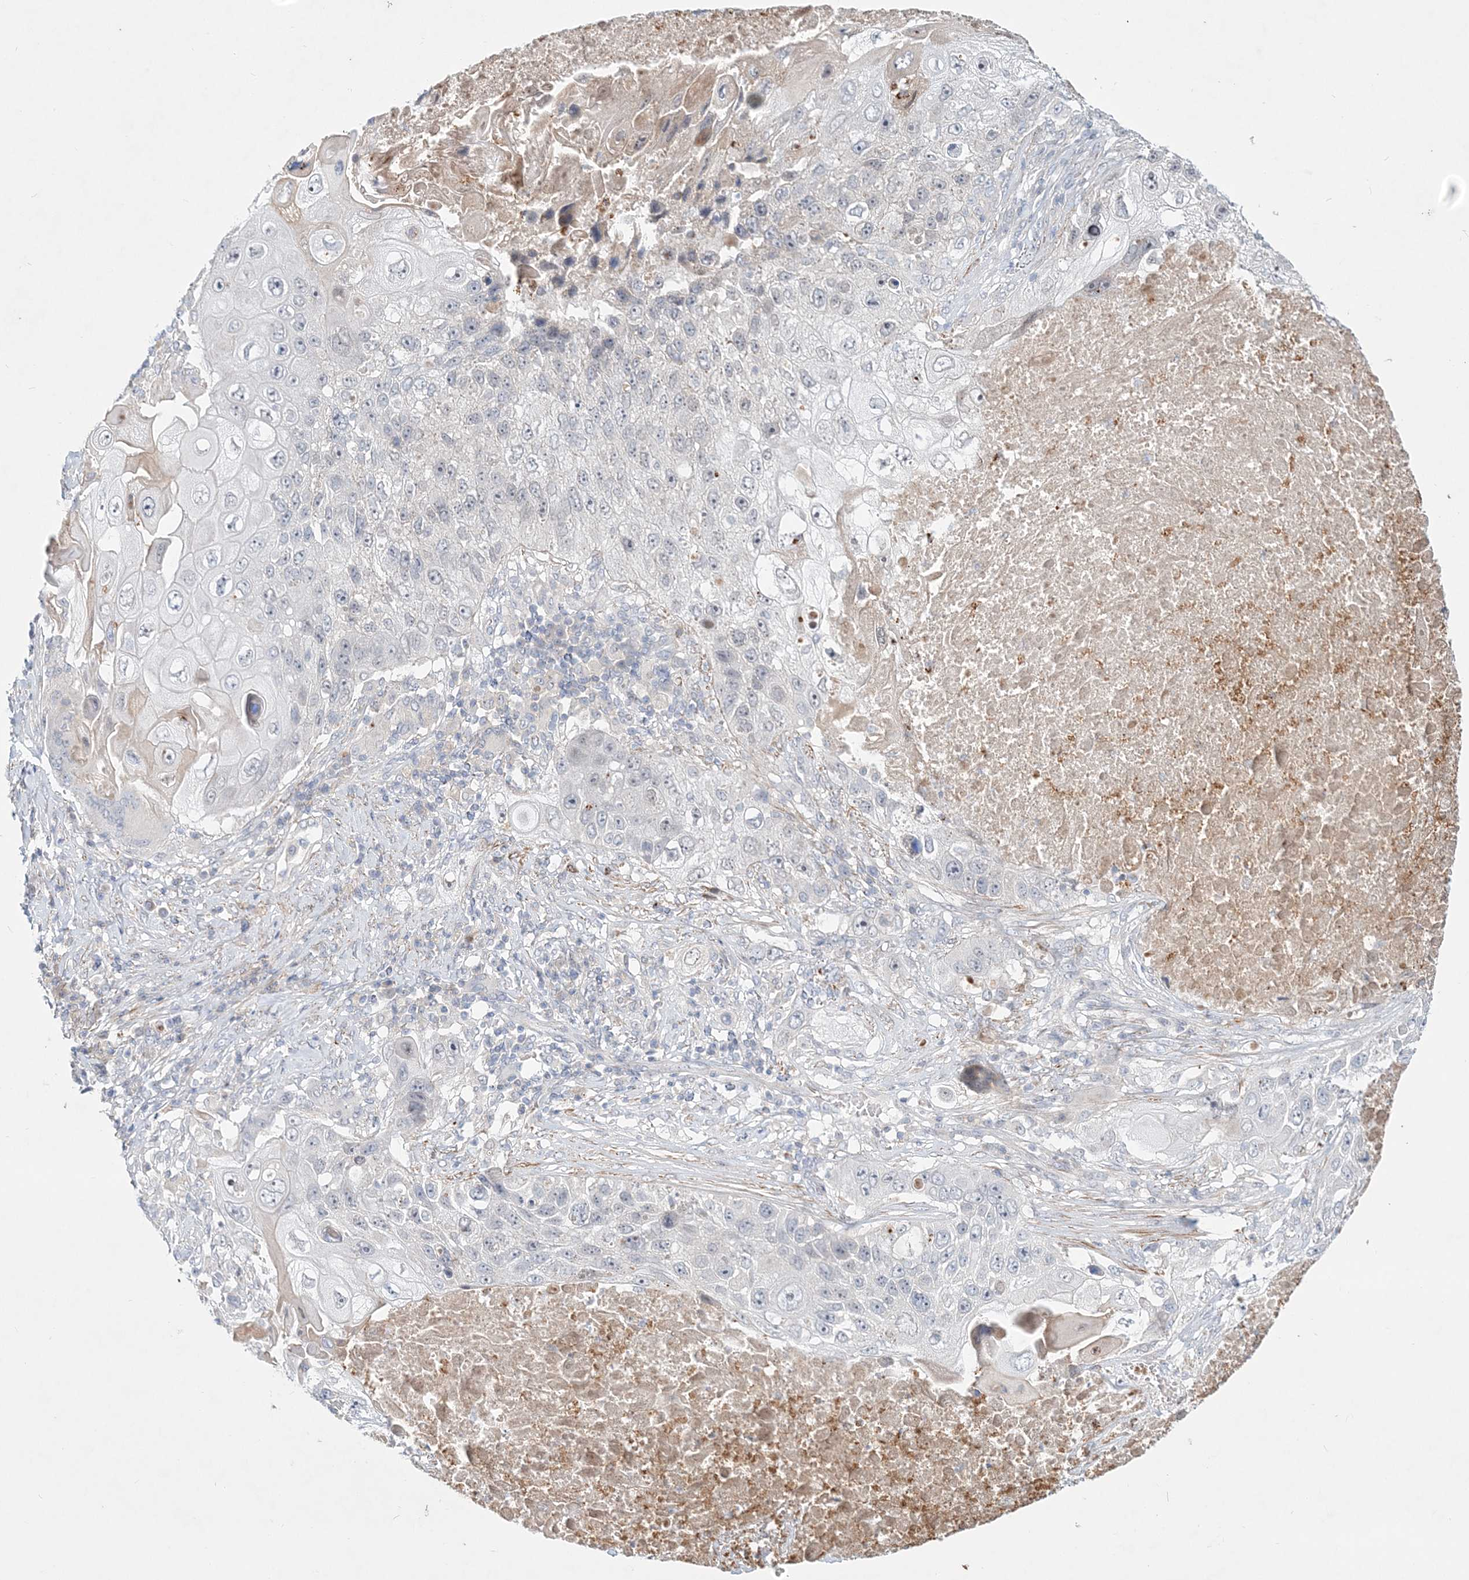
{"staining": {"intensity": "negative", "quantity": "none", "location": "none"}, "tissue": "lung cancer", "cell_type": "Tumor cells", "image_type": "cancer", "snomed": [{"axis": "morphology", "description": "Squamous cell carcinoma, NOS"}, {"axis": "topography", "description": "Lung"}], "caption": "Immunohistochemistry of lung cancer displays no staining in tumor cells.", "gene": "DNAH5", "patient": {"sex": "male", "age": 61}}